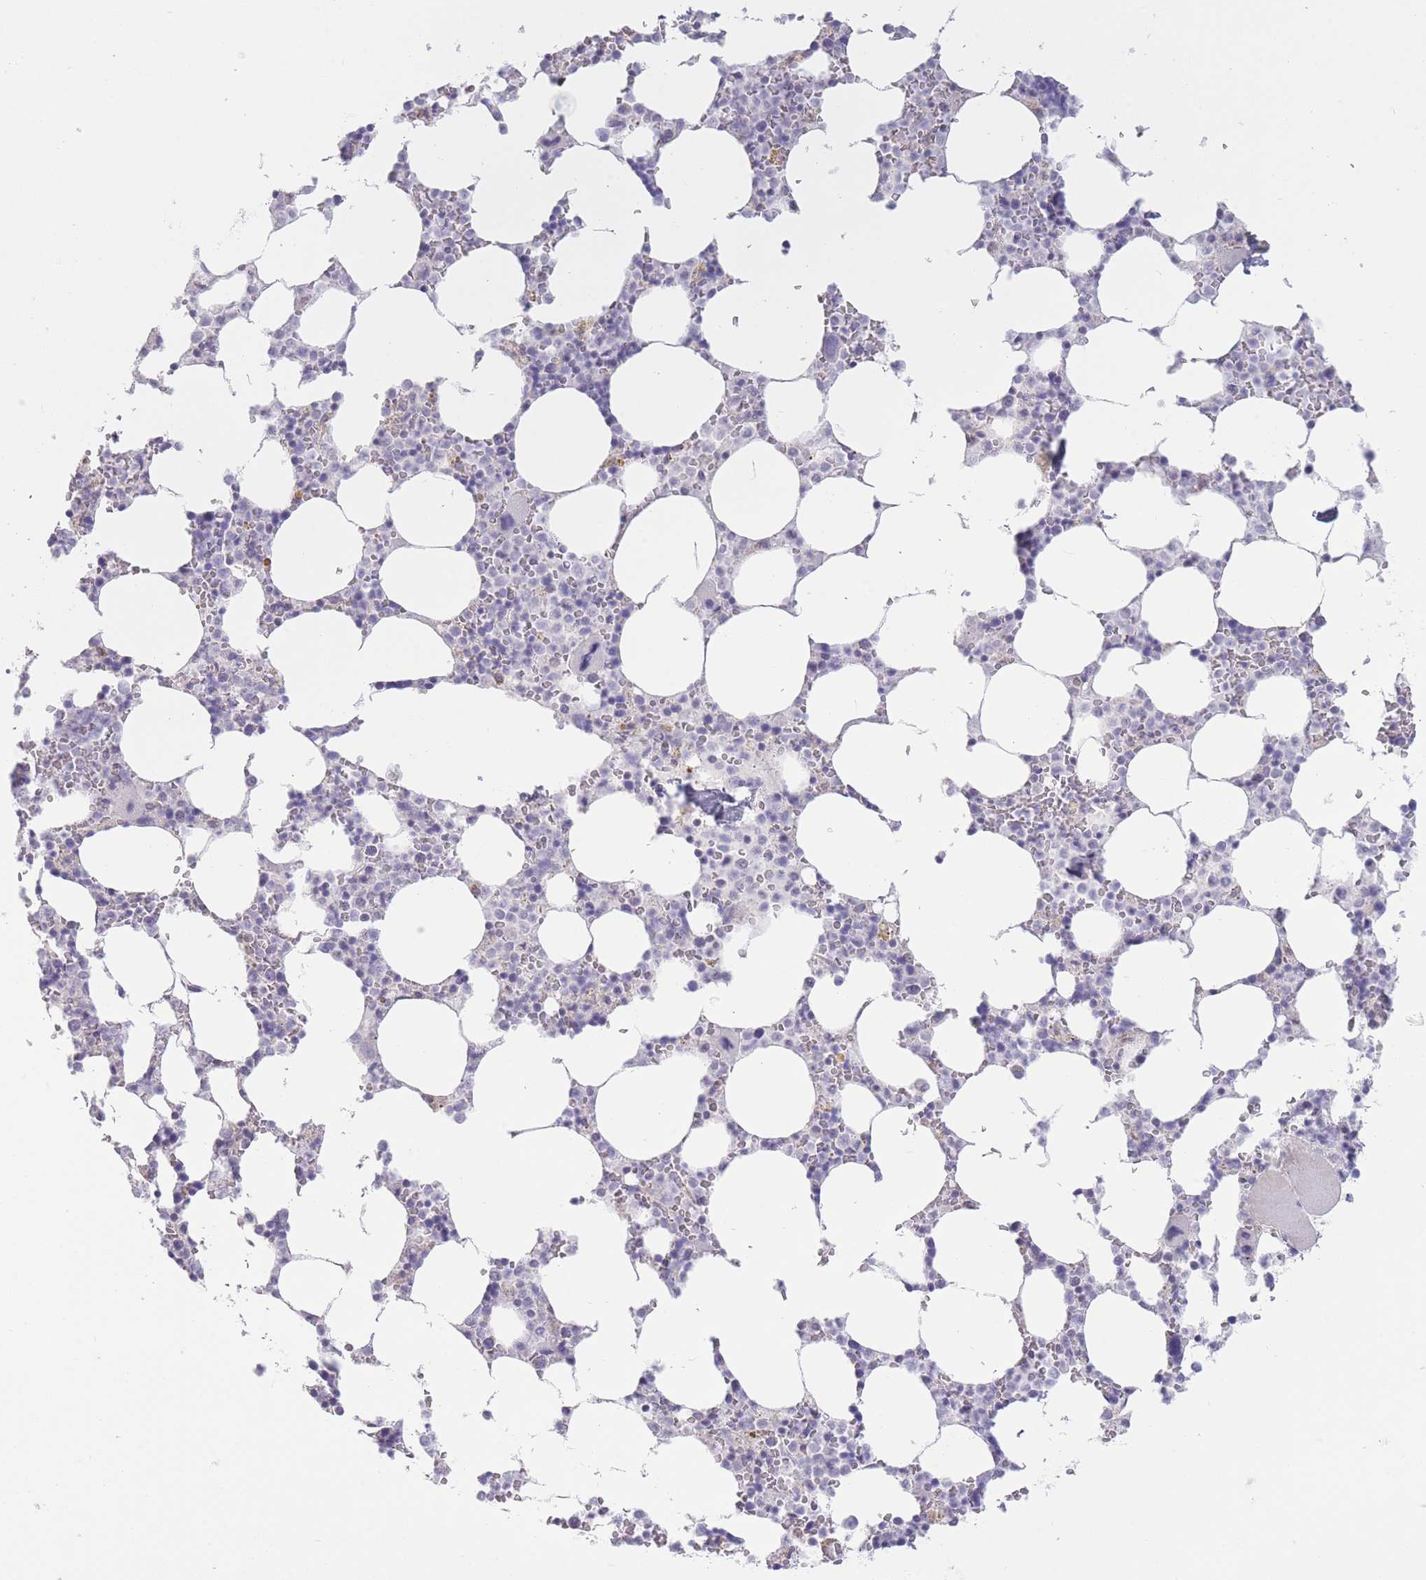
{"staining": {"intensity": "negative", "quantity": "none", "location": "none"}, "tissue": "bone marrow", "cell_type": "Hematopoietic cells", "image_type": "normal", "snomed": [{"axis": "morphology", "description": "Normal tissue, NOS"}, {"axis": "topography", "description": "Bone marrow"}], "caption": "Immunohistochemical staining of unremarkable human bone marrow reveals no significant expression in hematopoietic cells. (DAB (3,3'-diaminobenzidine) IHC visualized using brightfield microscopy, high magnification).", "gene": "ZBTB24", "patient": {"sex": "male", "age": 64}}